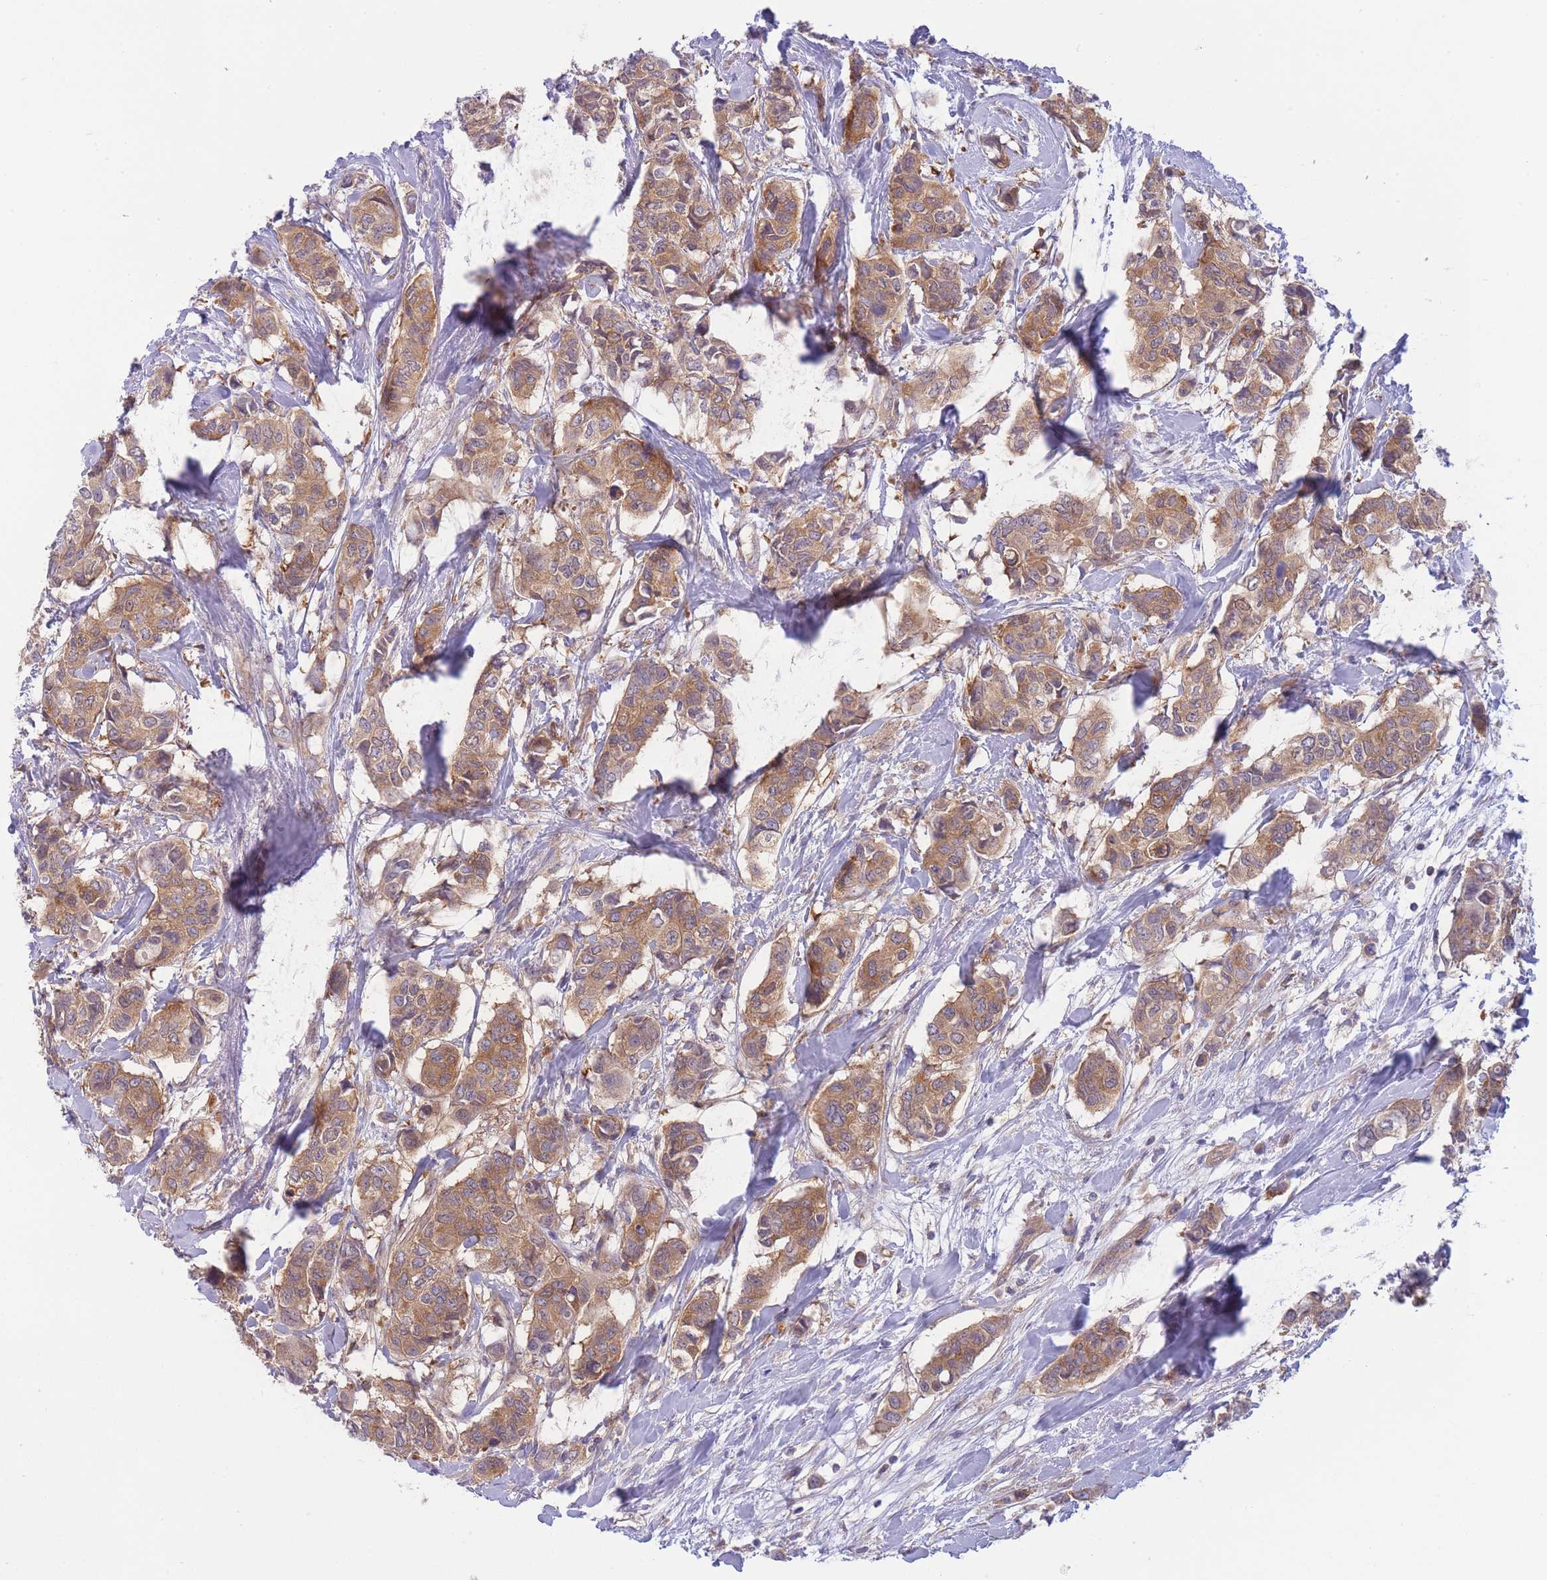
{"staining": {"intensity": "moderate", "quantity": ">75%", "location": "cytoplasmic/membranous"}, "tissue": "breast cancer", "cell_type": "Tumor cells", "image_type": "cancer", "snomed": [{"axis": "morphology", "description": "Lobular carcinoma"}, {"axis": "topography", "description": "Breast"}], "caption": "Protein staining shows moderate cytoplasmic/membranous positivity in about >75% of tumor cells in breast cancer.", "gene": "PFDN6", "patient": {"sex": "female", "age": 51}}